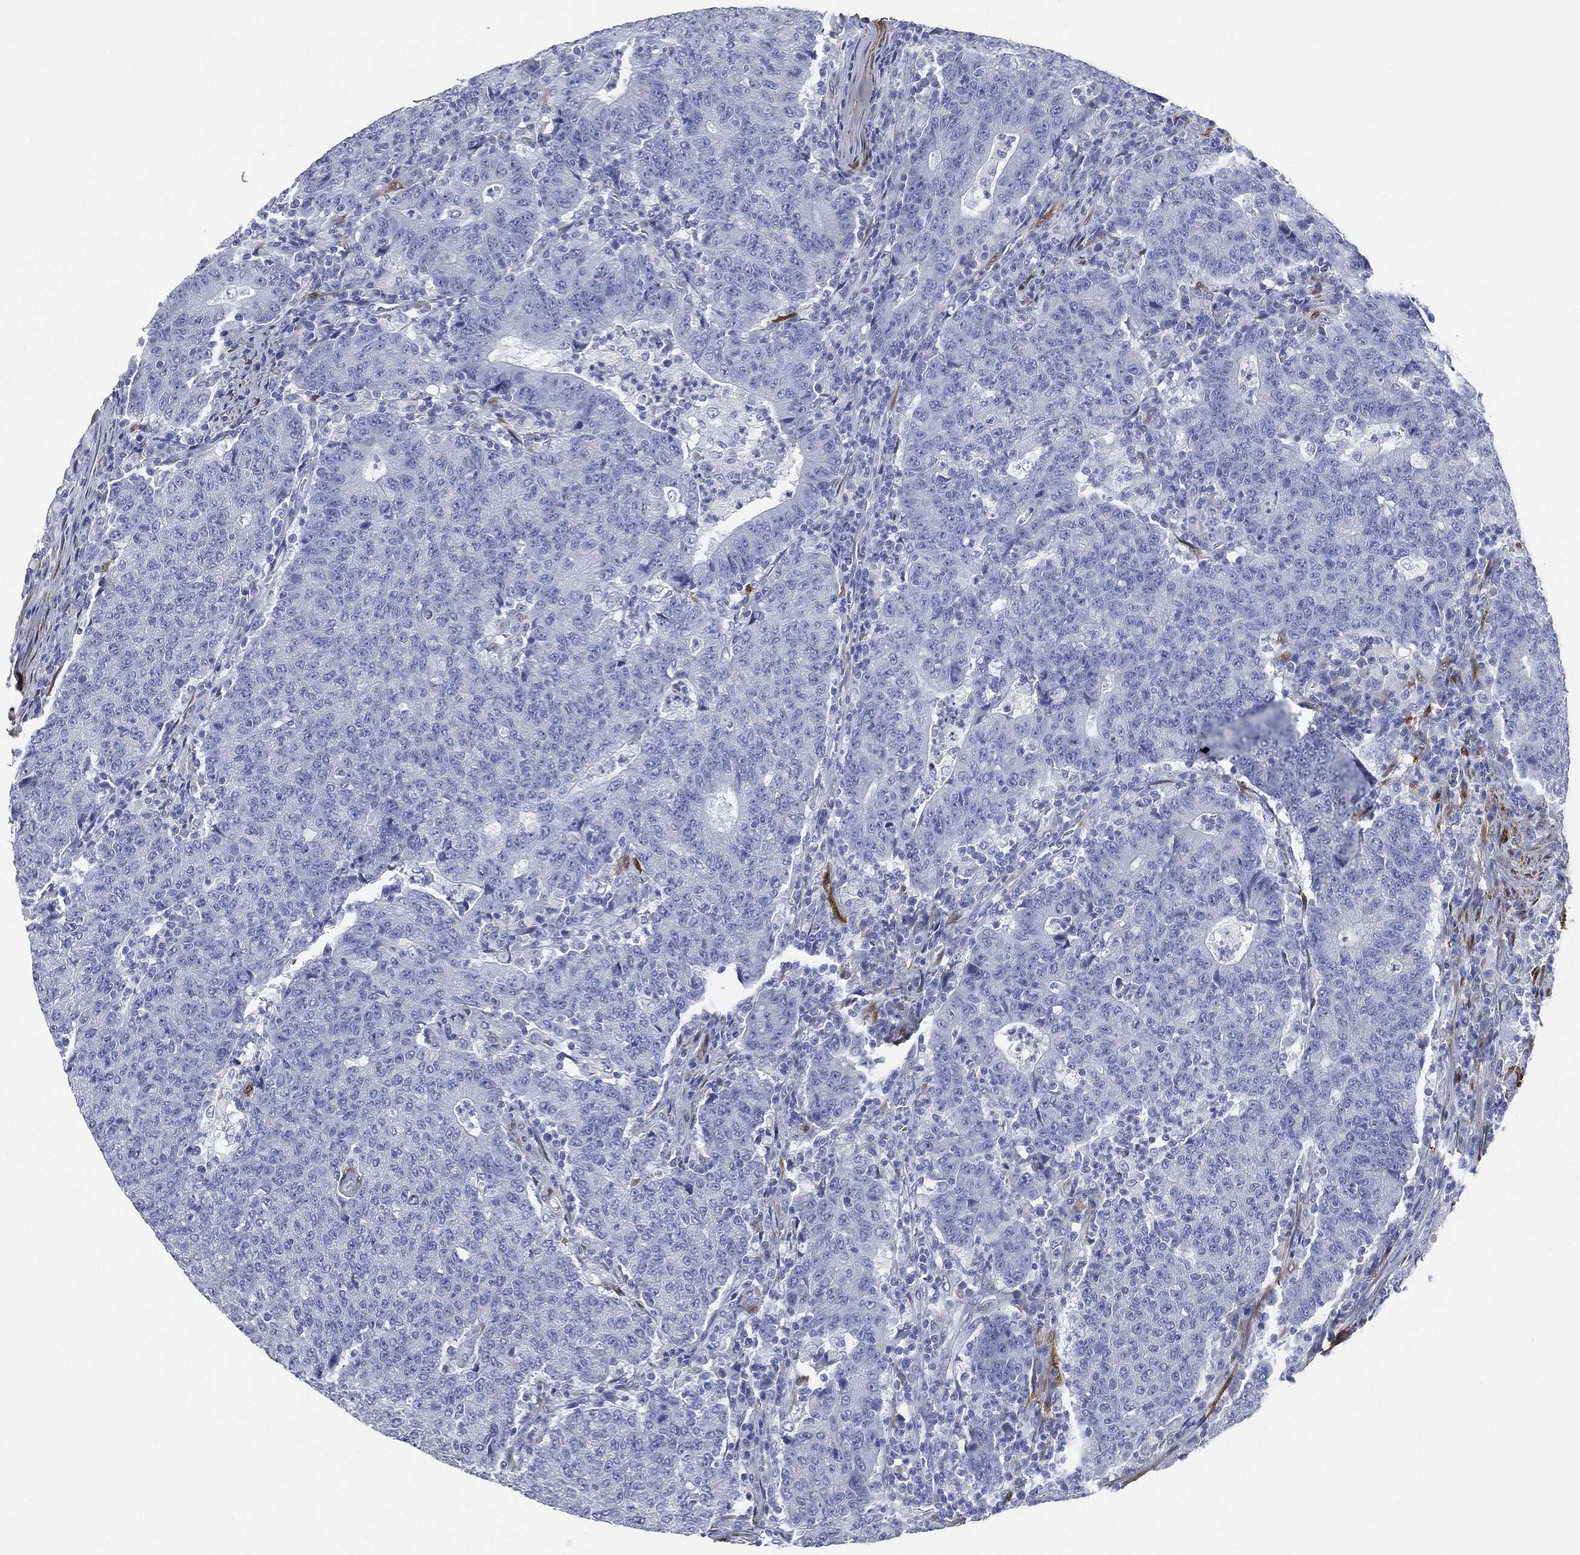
{"staining": {"intensity": "negative", "quantity": "none", "location": "none"}, "tissue": "colorectal cancer", "cell_type": "Tumor cells", "image_type": "cancer", "snomed": [{"axis": "morphology", "description": "Adenocarcinoma, NOS"}, {"axis": "topography", "description": "Colon"}], "caption": "An immunohistochemistry (IHC) micrograph of colorectal cancer is shown. There is no staining in tumor cells of colorectal cancer.", "gene": "TAGLN", "patient": {"sex": "female", "age": 75}}